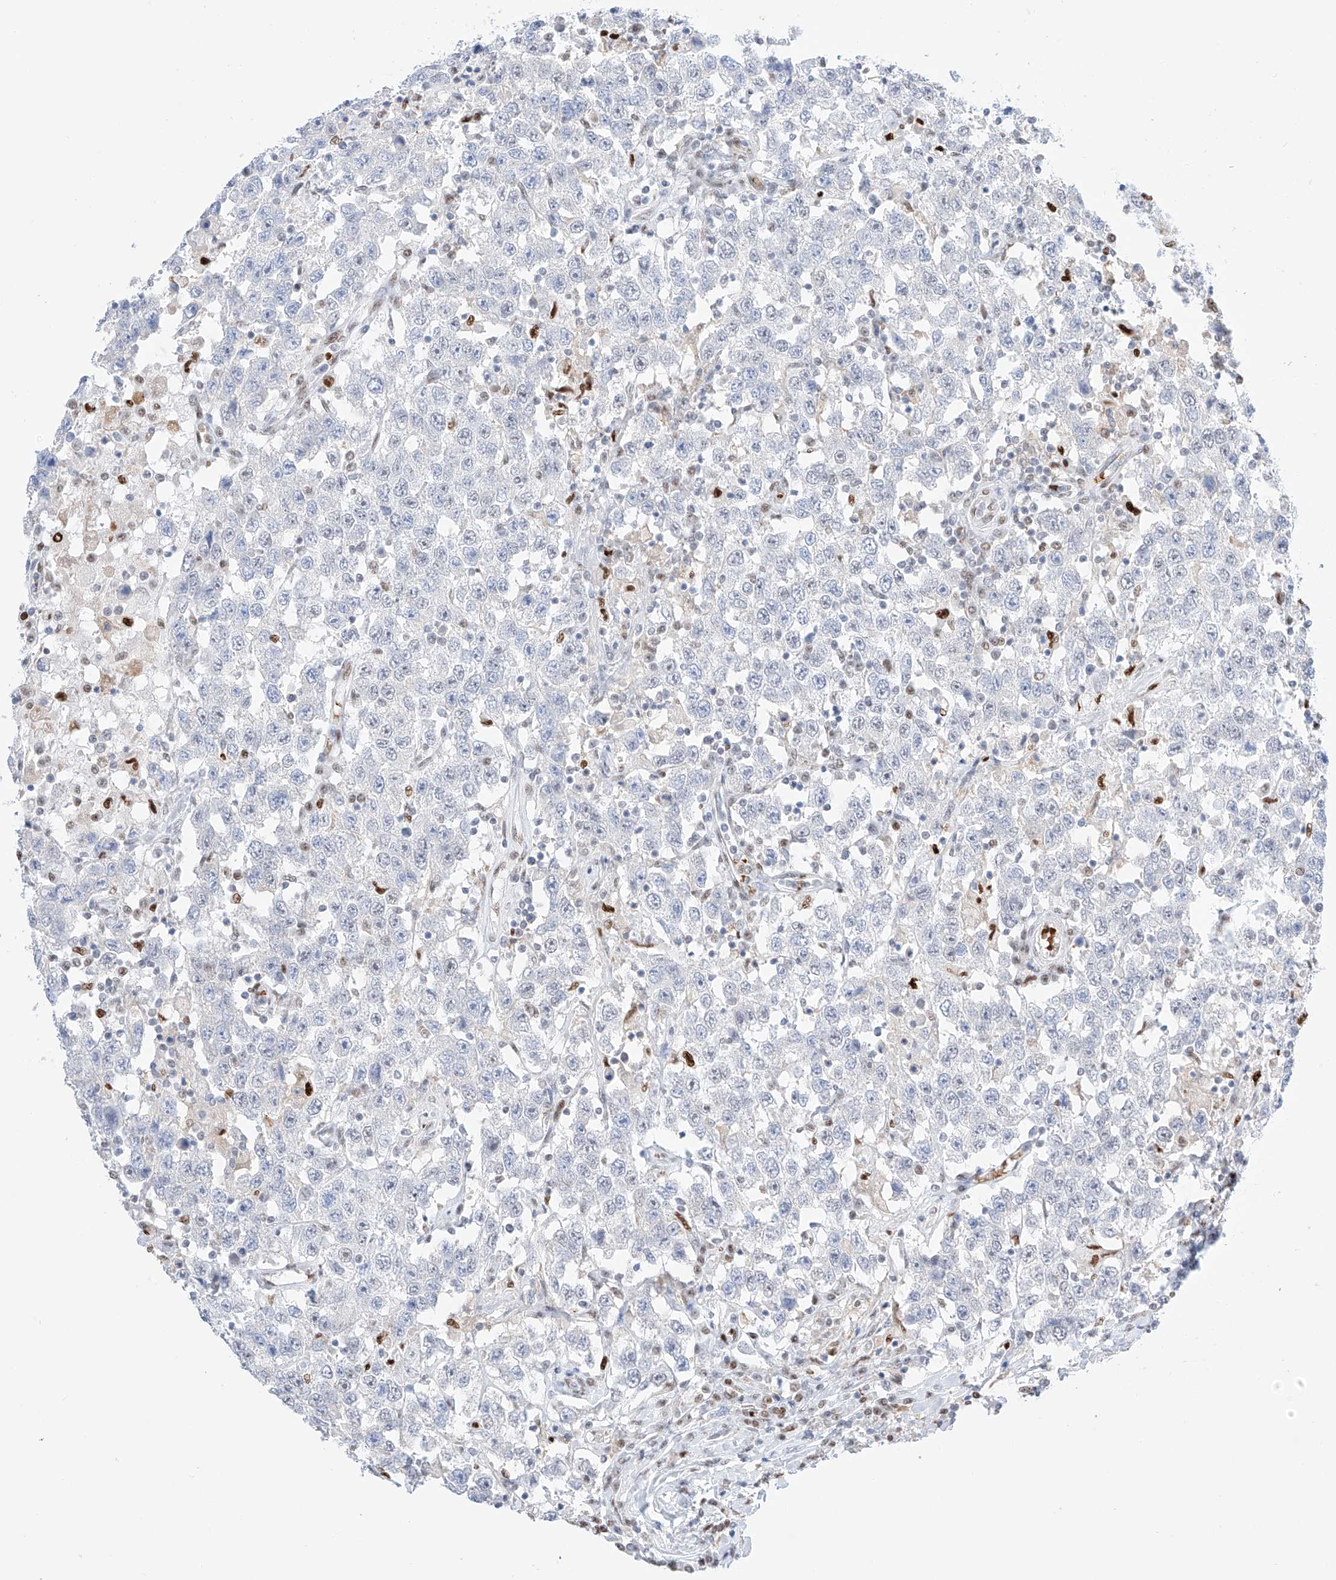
{"staining": {"intensity": "negative", "quantity": "none", "location": "none"}, "tissue": "testis cancer", "cell_type": "Tumor cells", "image_type": "cancer", "snomed": [{"axis": "morphology", "description": "Seminoma, NOS"}, {"axis": "topography", "description": "Testis"}], "caption": "Immunohistochemistry (IHC) photomicrograph of neoplastic tissue: human testis cancer stained with DAB displays no significant protein positivity in tumor cells. (Brightfield microscopy of DAB immunohistochemistry (IHC) at high magnification).", "gene": "APIP", "patient": {"sex": "male", "age": 41}}